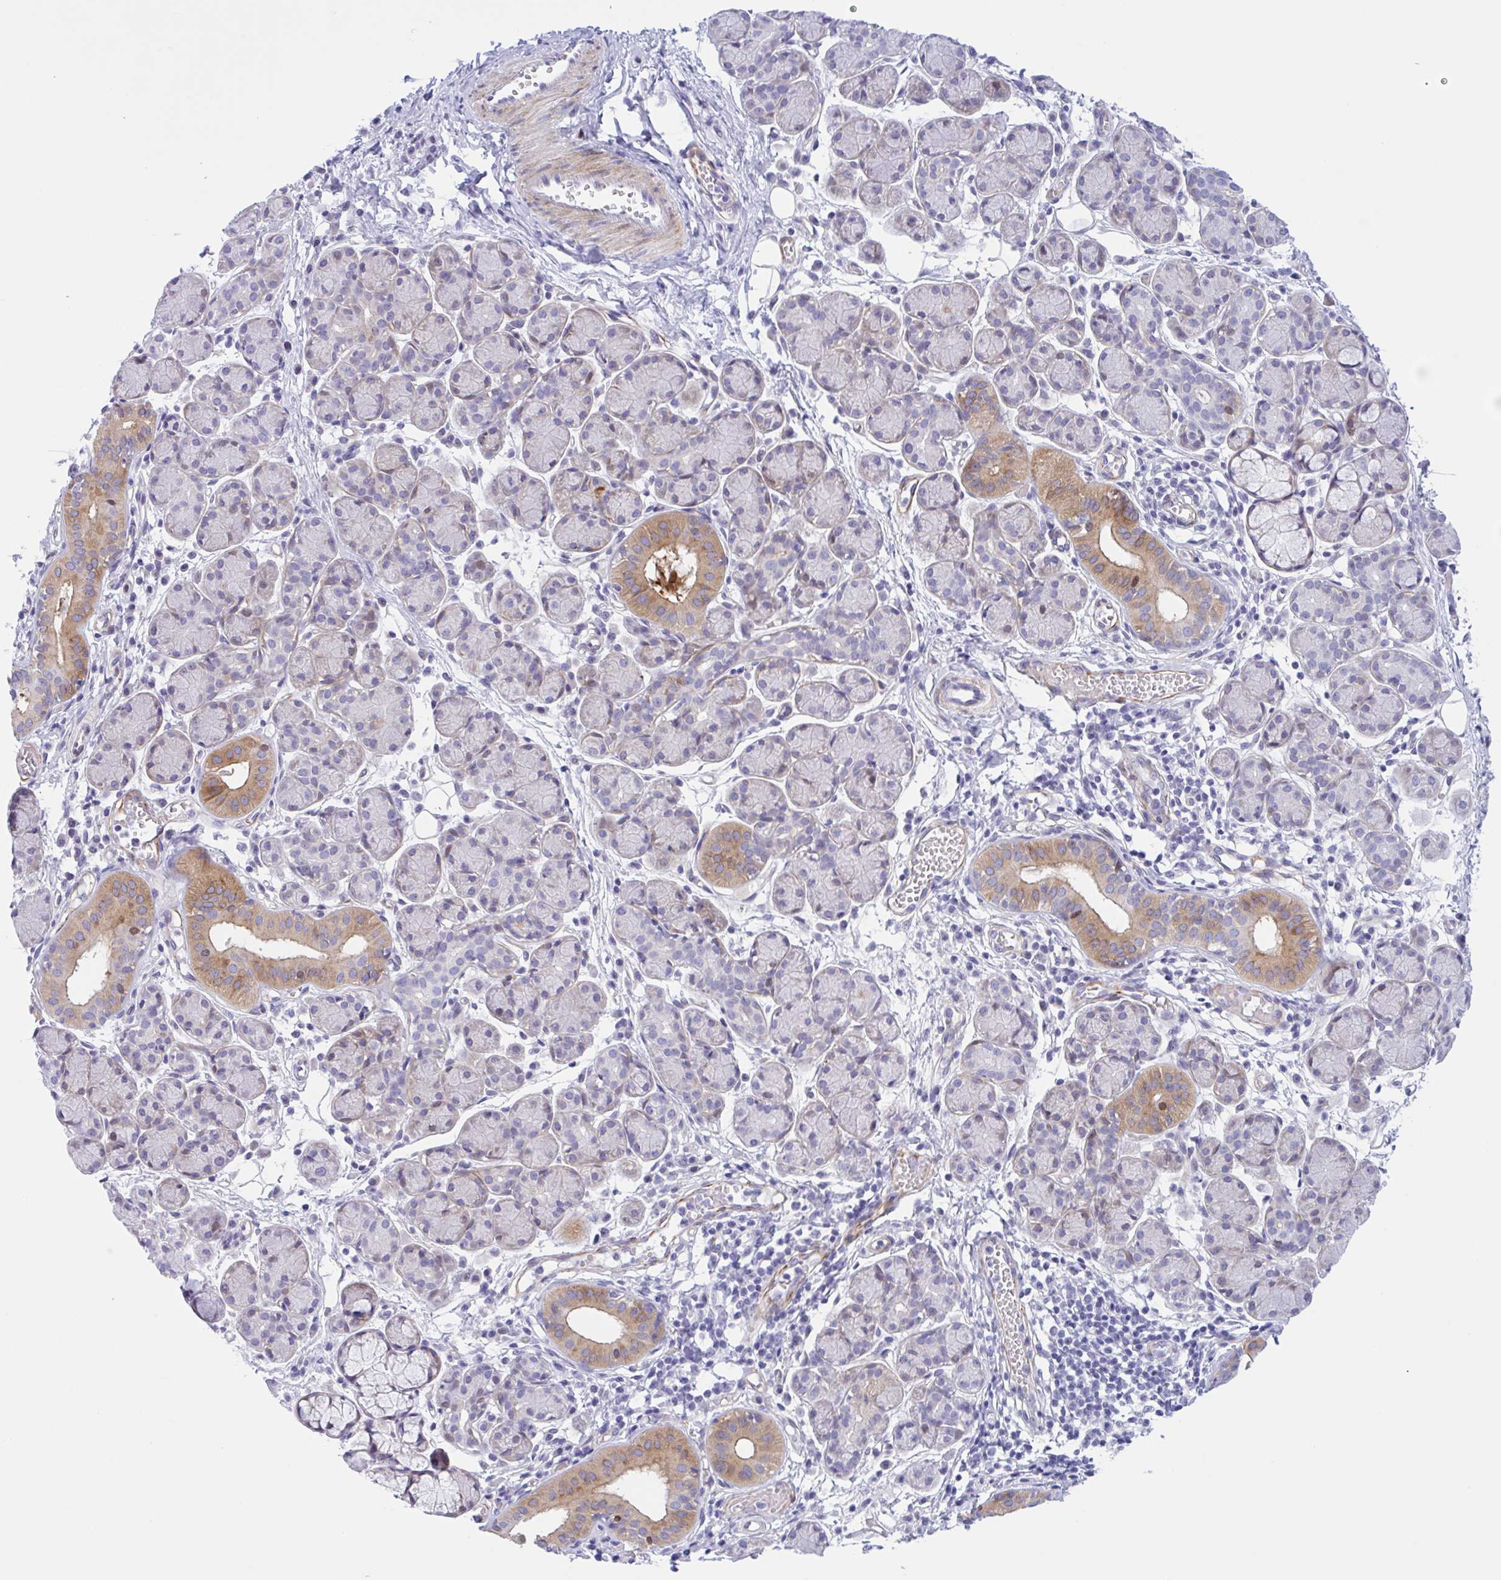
{"staining": {"intensity": "moderate", "quantity": "<25%", "location": "cytoplasmic/membranous"}, "tissue": "salivary gland", "cell_type": "Glandular cells", "image_type": "normal", "snomed": [{"axis": "morphology", "description": "Normal tissue, NOS"}, {"axis": "morphology", "description": "Inflammation, NOS"}, {"axis": "topography", "description": "Lymph node"}, {"axis": "topography", "description": "Salivary gland"}], "caption": "IHC histopathology image of benign salivary gland: salivary gland stained using immunohistochemistry demonstrates low levels of moderate protein expression localized specifically in the cytoplasmic/membranous of glandular cells, appearing as a cytoplasmic/membranous brown color.", "gene": "AHCYL2", "patient": {"sex": "male", "age": 3}}